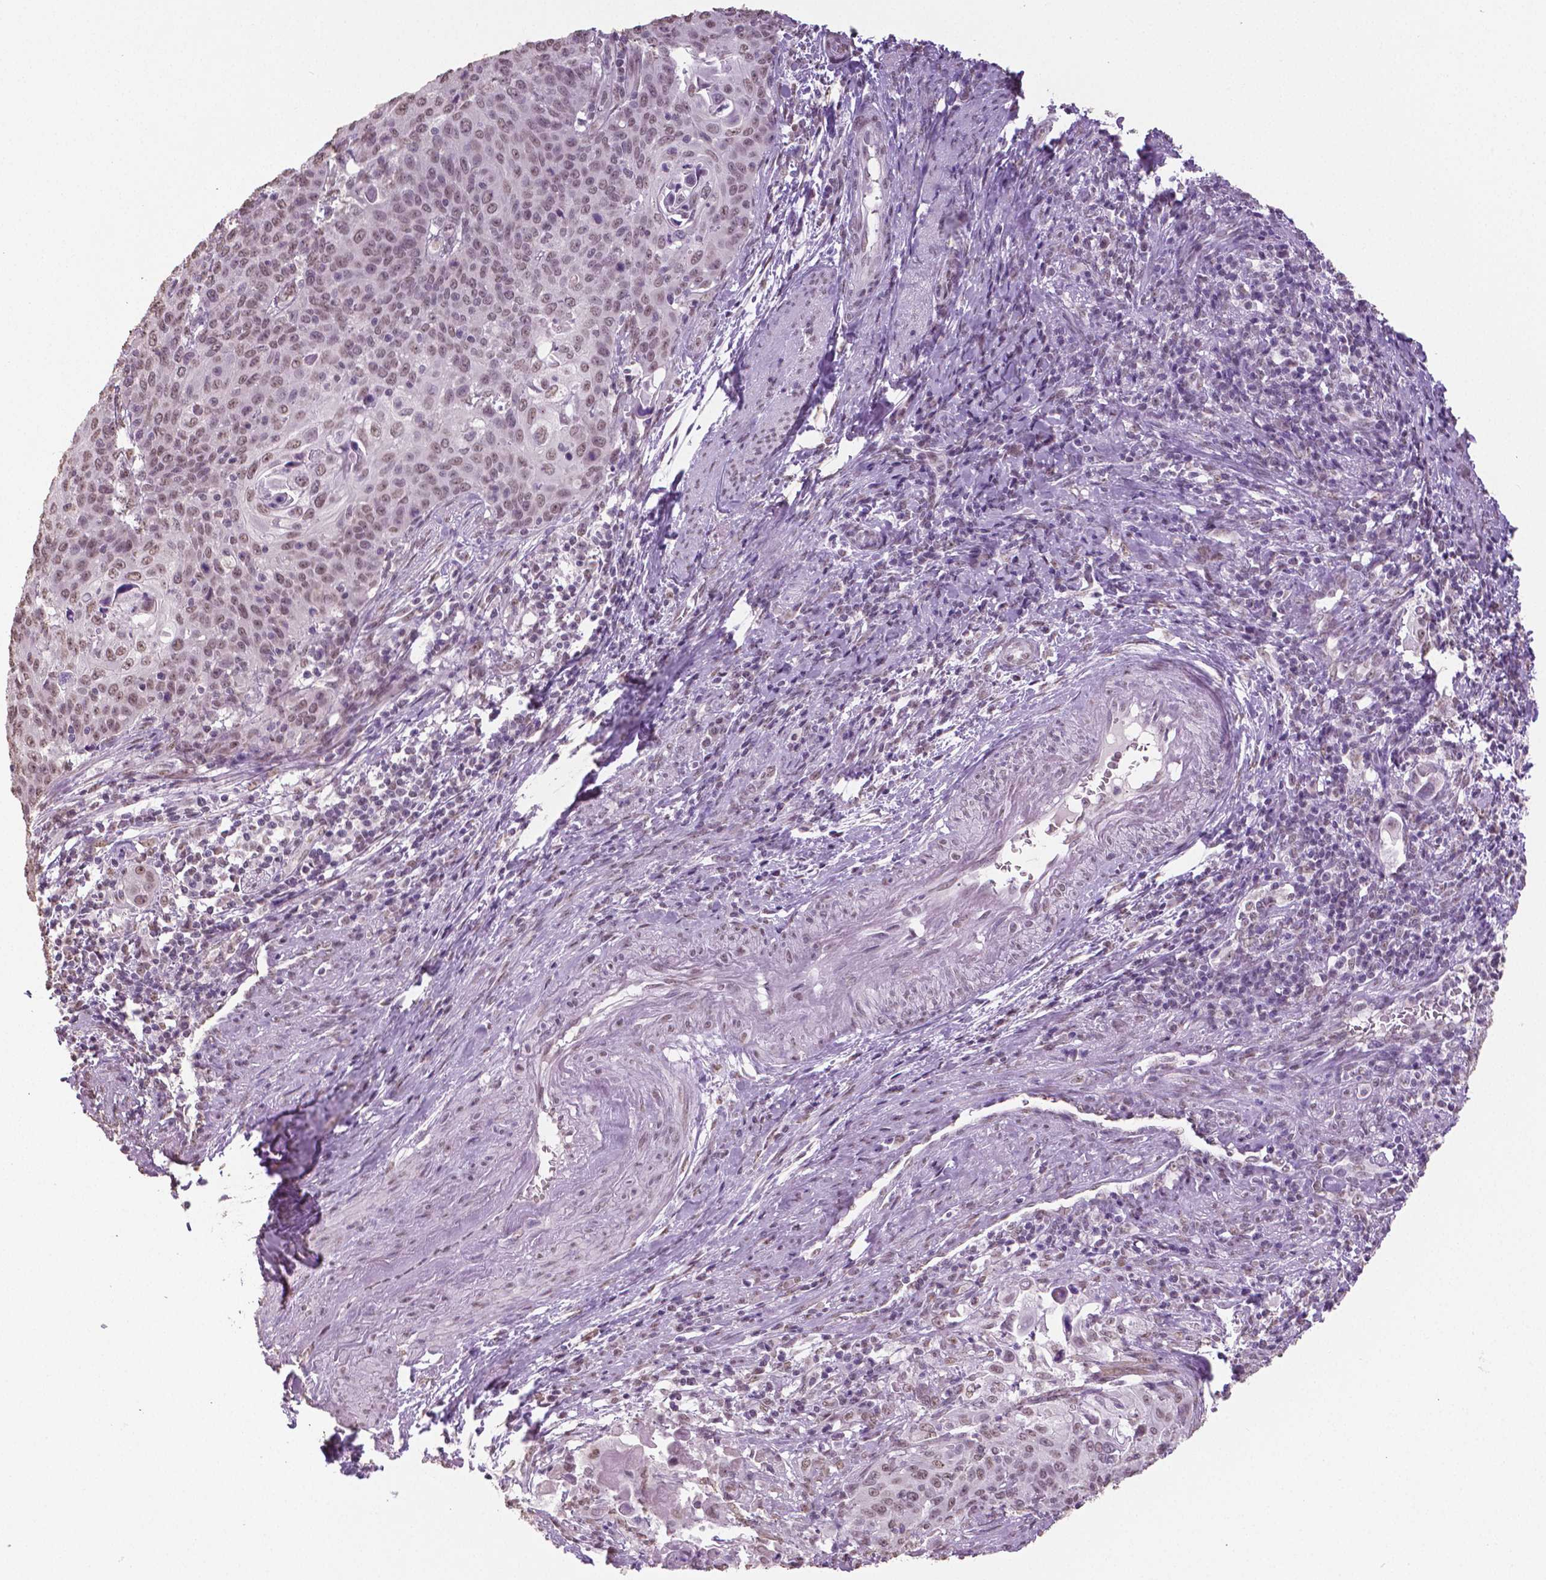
{"staining": {"intensity": "weak", "quantity": ">75%", "location": "nuclear"}, "tissue": "cervical cancer", "cell_type": "Tumor cells", "image_type": "cancer", "snomed": [{"axis": "morphology", "description": "Squamous cell carcinoma, NOS"}, {"axis": "topography", "description": "Cervix"}], "caption": "Immunohistochemistry (IHC) (DAB (3,3'-diaminobenzidine)) staining of human cervical squamous cell carcinoma shows weak nuclear protein staining in about >75% of tumor cells. (IHC, brightfield microscopy, high magnification).", "gene": "IGF2BP1", "patient": {"sex": "female", "age": 65}}